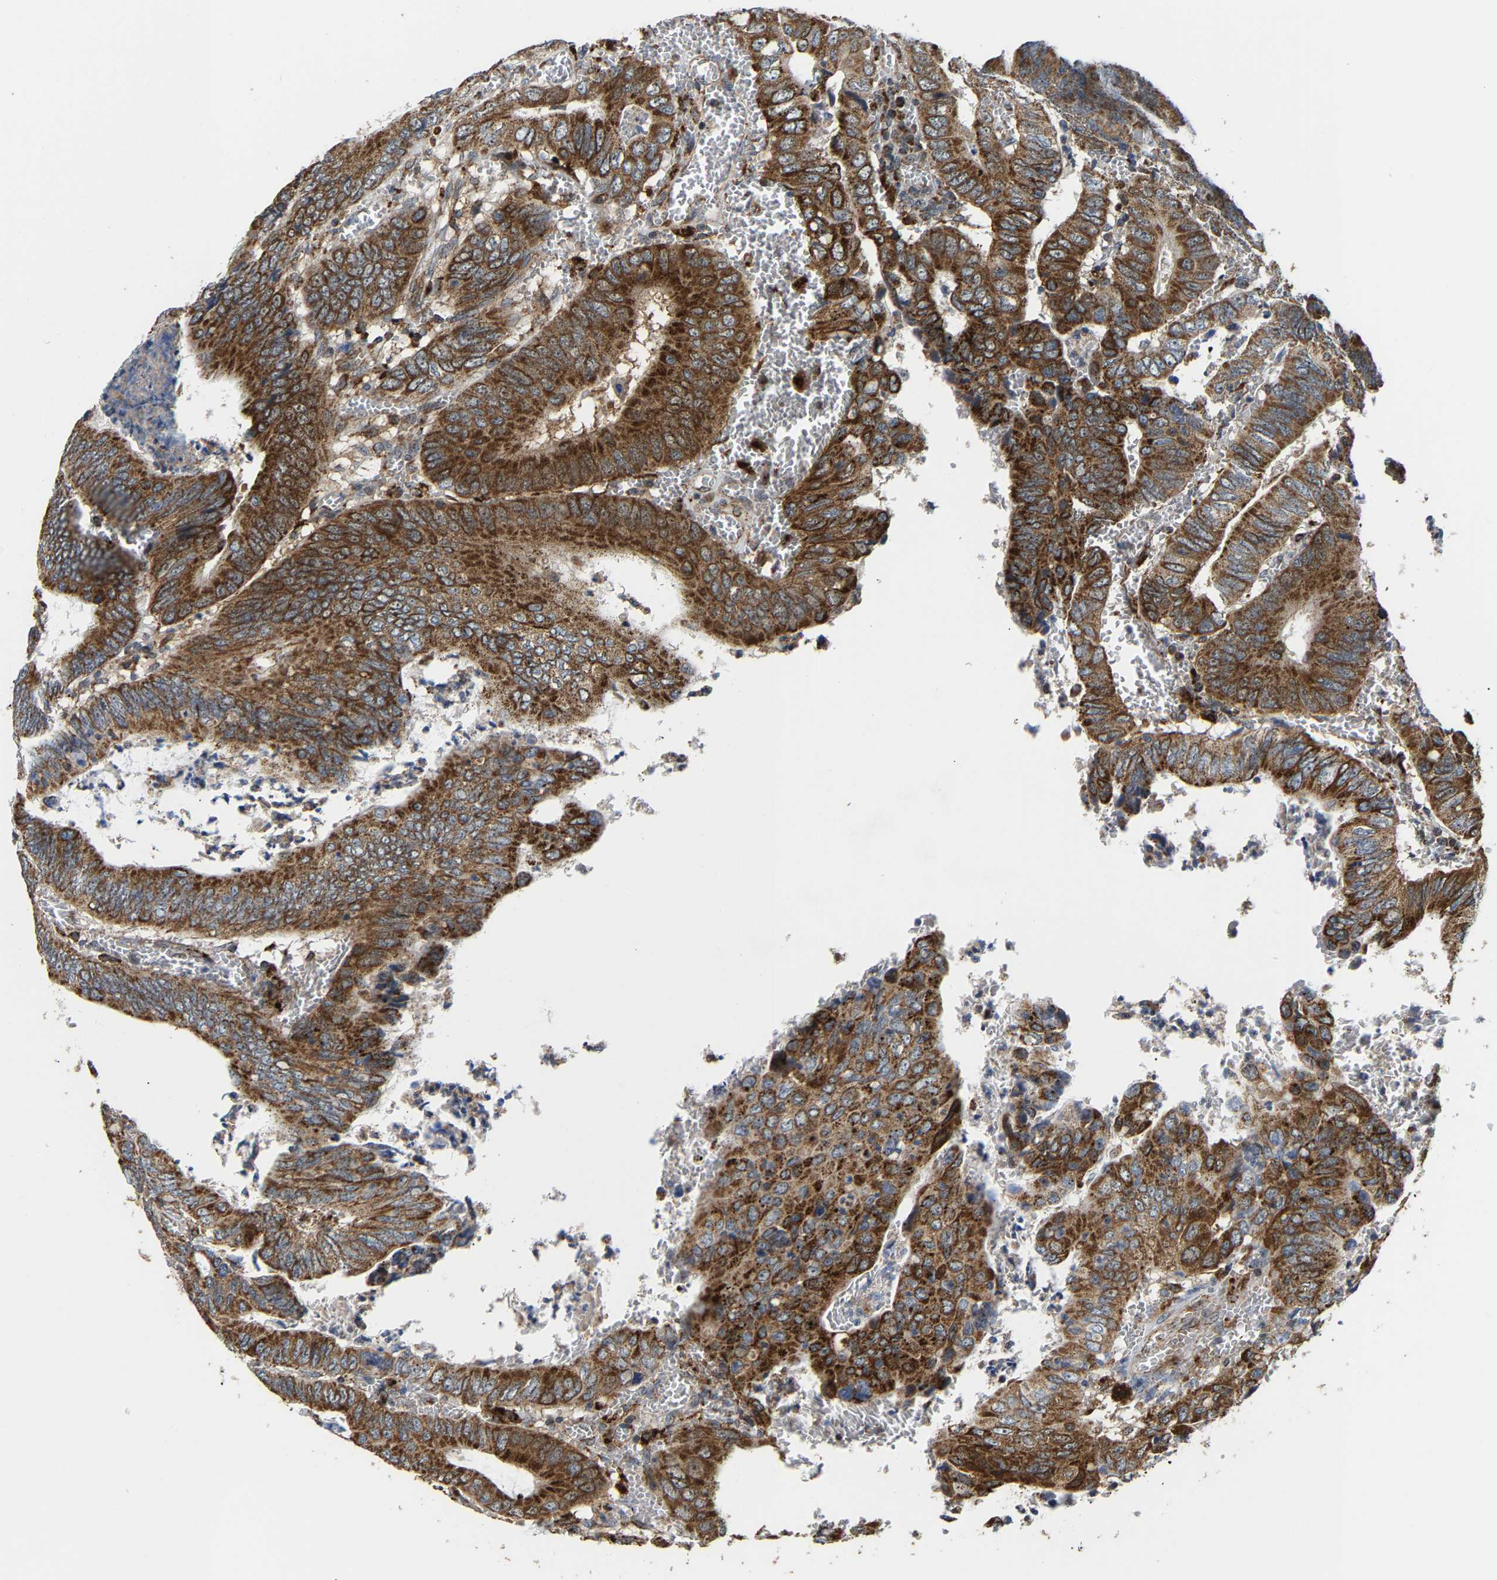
{"staining": {"intensity": "strong", "quantity": ">75%", "location": "cytoplasmic/membranous"}, "tissue": "colorectal cancer", "cell_type": "Tumor cells", "image_type": "cancer", "snomed": [{"axis": "morphology", "description": "Inflammation, NOS"}, {"axis": "morphology", "description": "Adenocarcinoma, NOS"}, {"axis": "topography", "description": "Colon"}], "caption": "Tumor cells reveal strong cytoplasmic/membranous expression in approximately >75% of cells in colorectal cancer (adenocarcinoma). (DAB = brown stain, brightfield microscopy at high magnification).", "gene": "GIMAP7", "patient": {"sex": "male", "age": 72}}